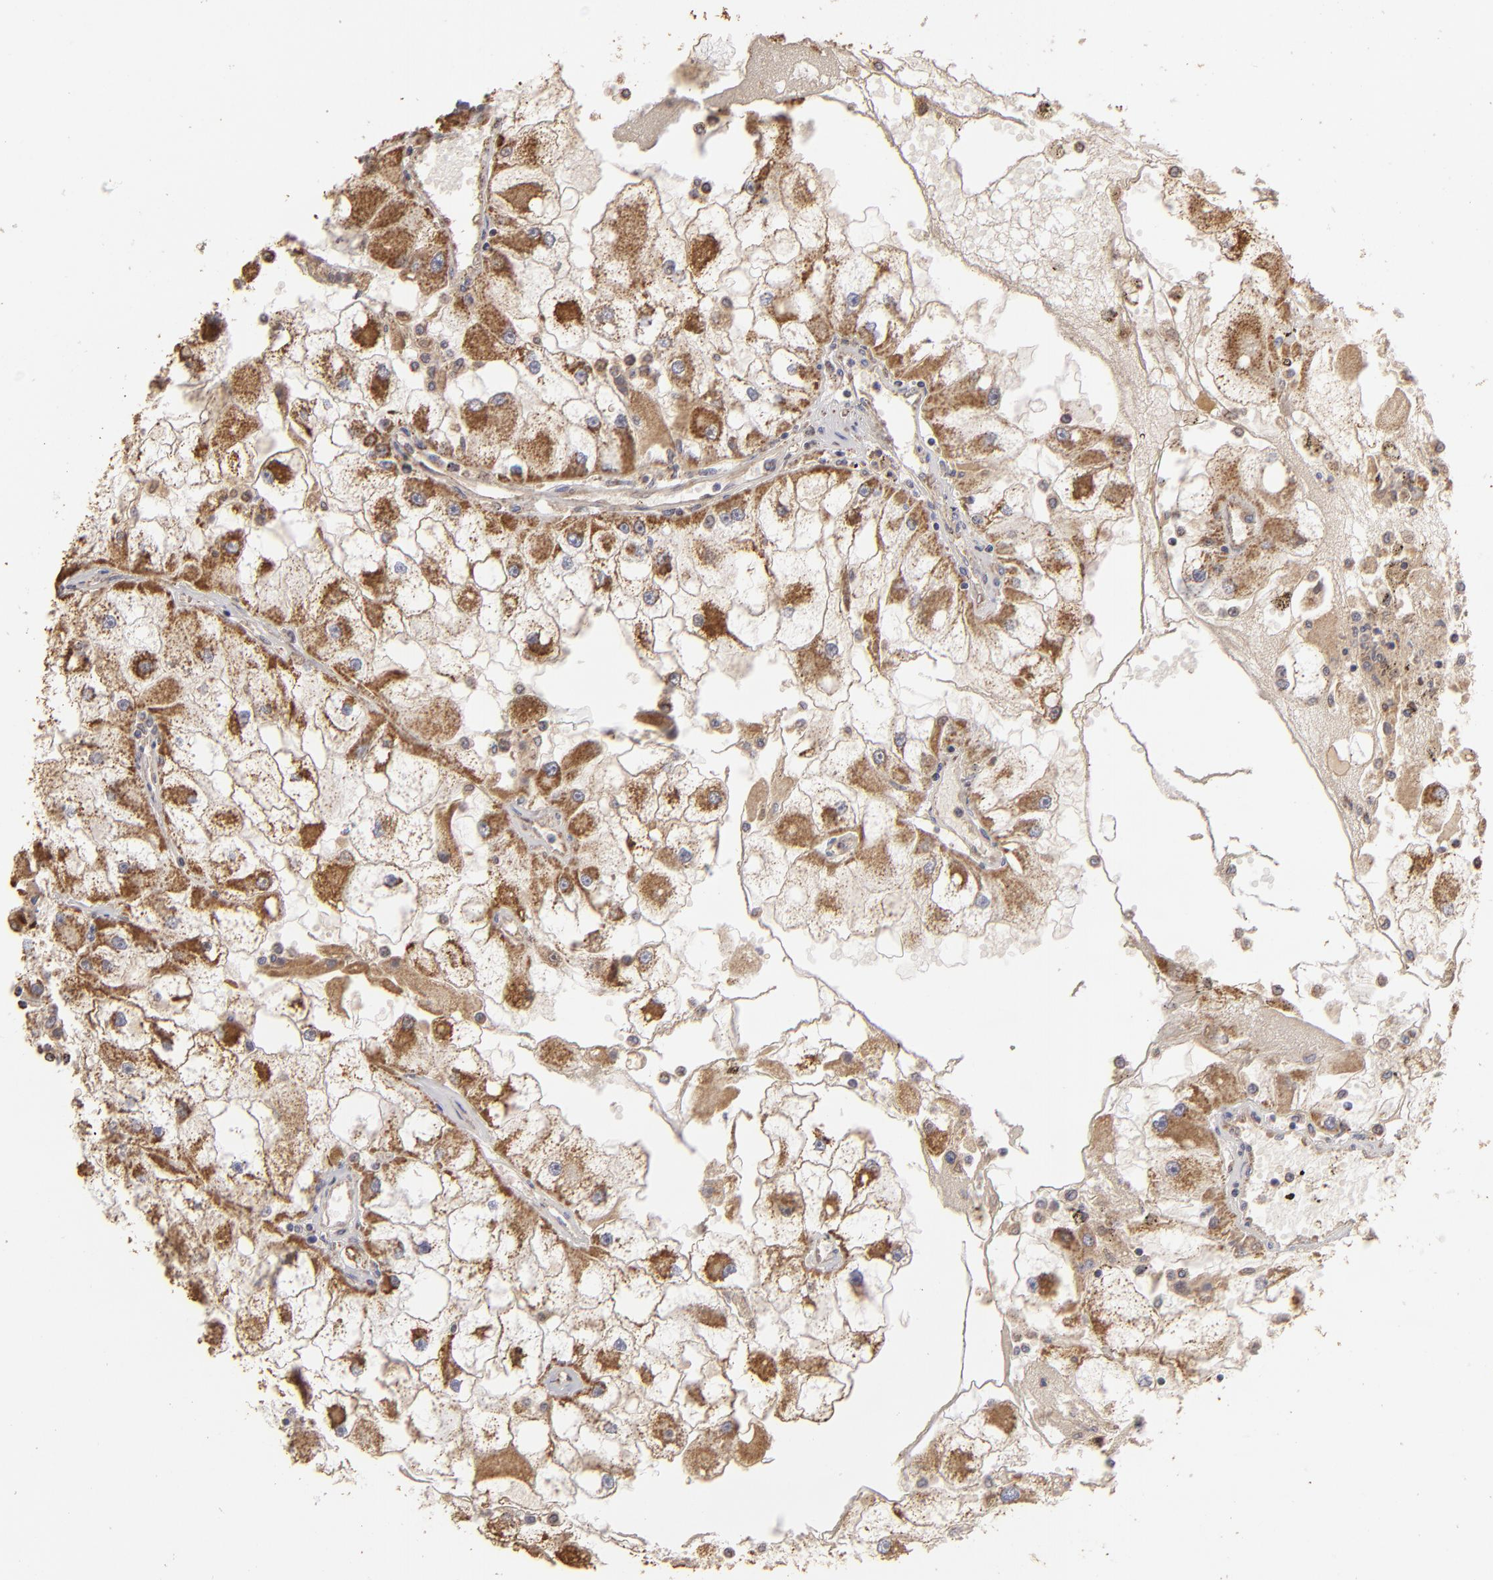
{"staining": {"intensity": "moderate", "quantity": "25%-75%", "location": "cytoplasmic/membranous"}, "tissue": "renal cancer", "cell_type": "Tumor cells", "image_type": "cancer", "snomed": [{"axis": "morphology", "description": "Adenocarcinoma, NOS"}, {"axis": "topography", "description": "Kidney"}], "caption": "Renal cancer tissue exhibits moderate cytoplasmic/membranous staining in about 25%-75% of tumor cells The staining is performed using DAB brown chromogen to label protein expression. The nuclei are counter-stained blue using hematoxylin.", "gene": "CFB", "patient": {"sex": "female", "age": 73}}